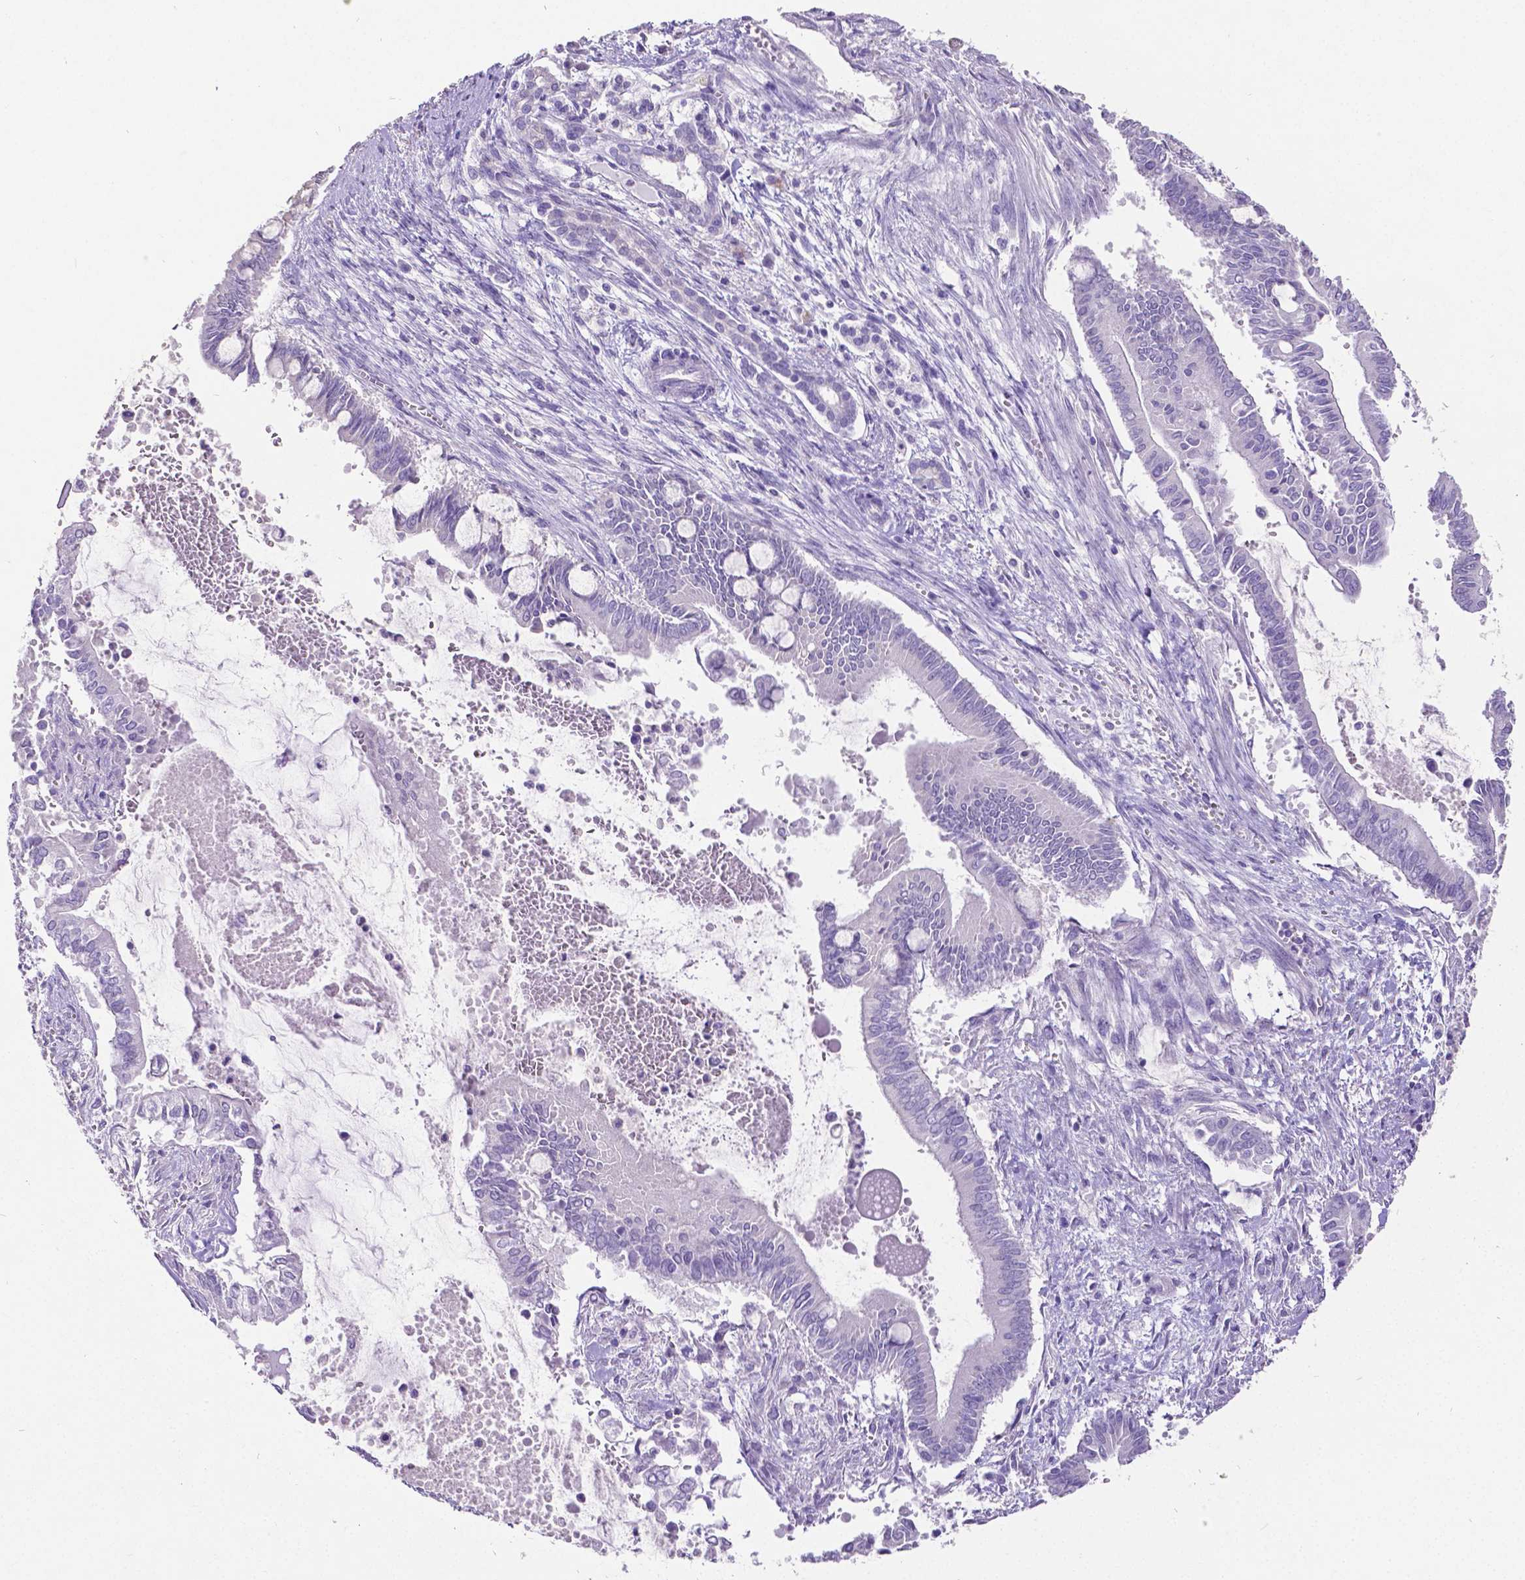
{"staining": {"intensity": "negative", "quantity": "none", "location": "none"}, "tissue": "pancreatic cancer", "cell_type": "Tumor cells", "image_type": "cancer", "snomed": [{"axis": "morphology", "description": "Adenocarcinoma, NOS"}, {"axis": "topography", "description": "Pancreas"}], "caption": "Adenocarcinoma (pancreatic) was stained to show a protein in brown. There is no significant expression in tumor cells.", "gene": "SATB2", "patient": {"sex": "male", "age": 68}}